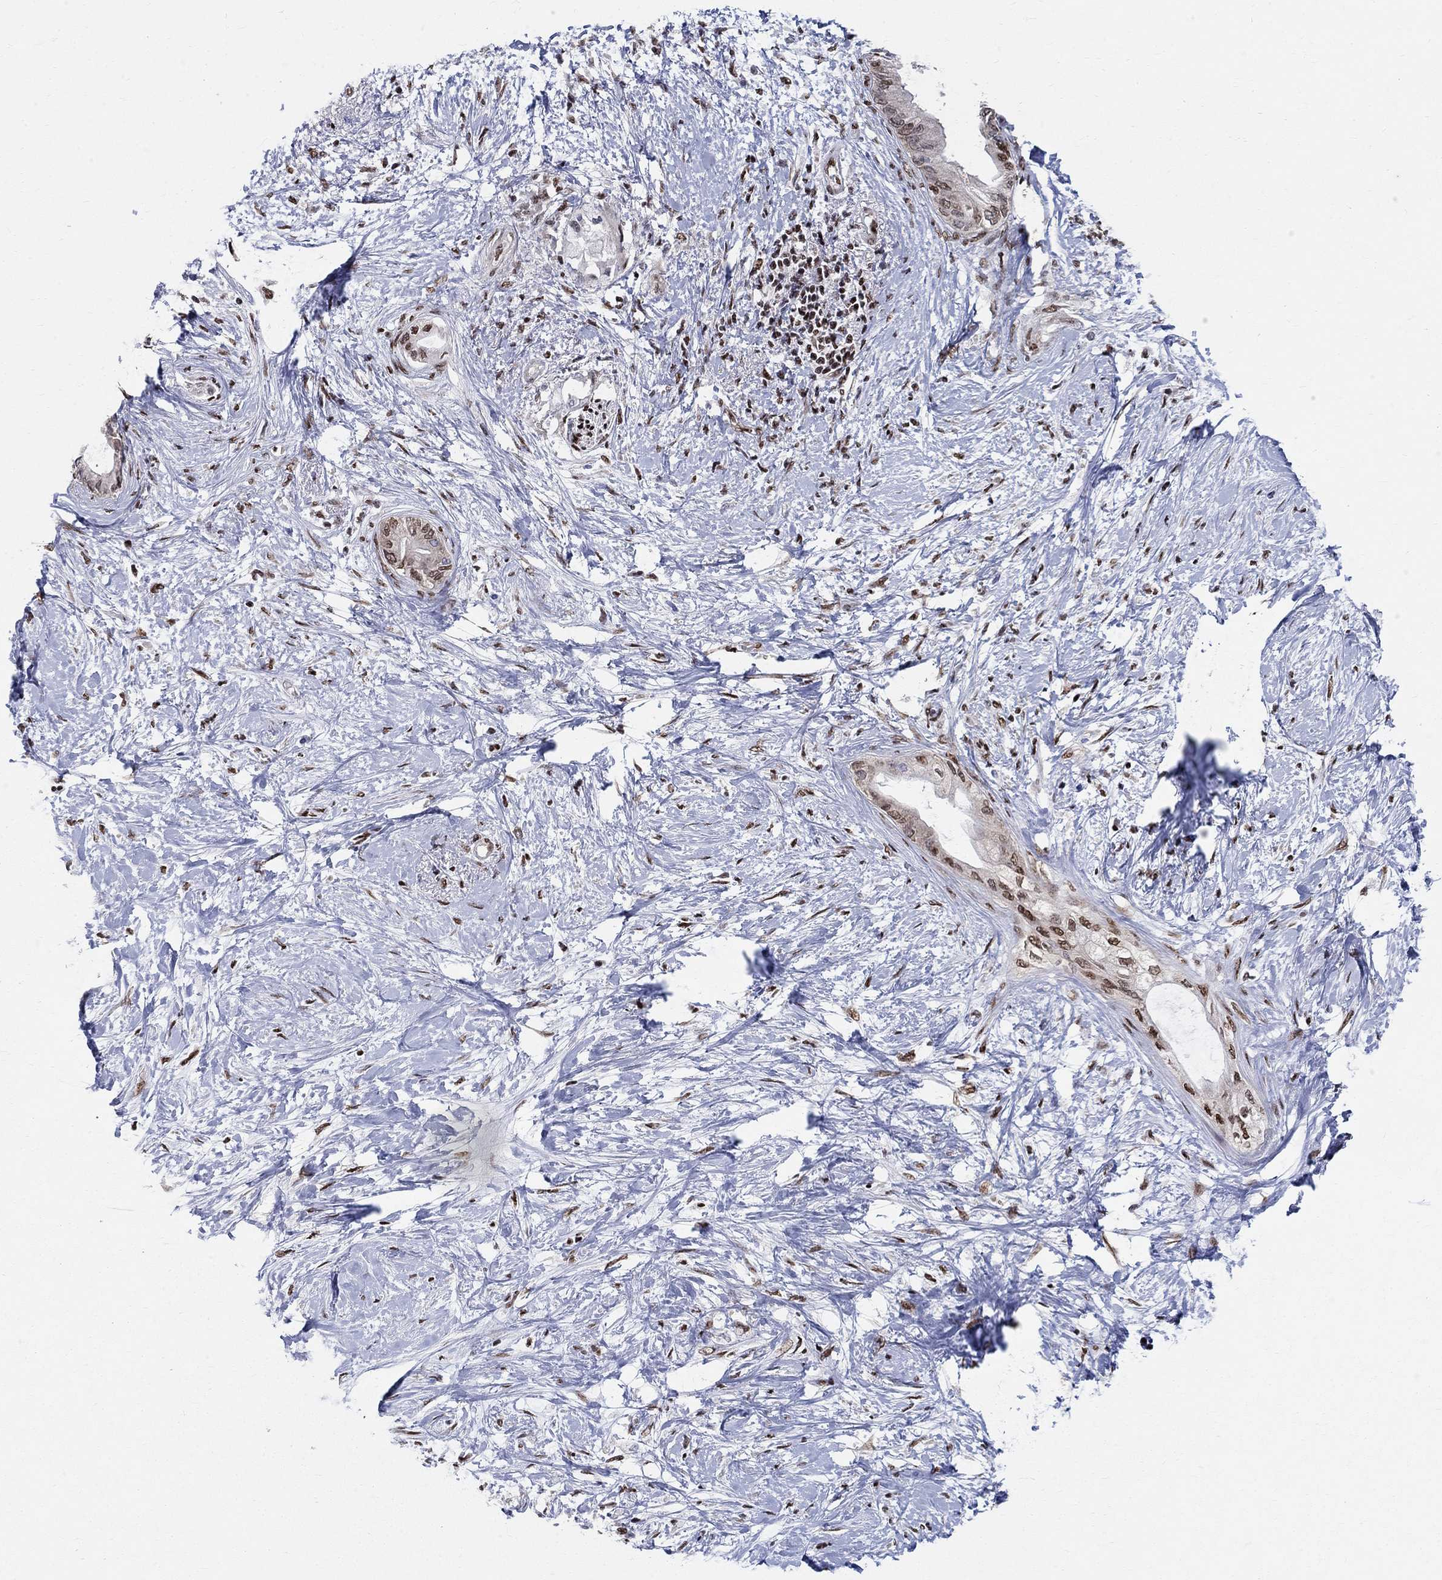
{"staining": {"intensity": "moderate", "quantity": "25%-75%", "location": "nuclear"}, "tissue": "pancreatic cancer", "cell_type": "Tumor cells", "image_type": "cancer", "snomed": [{"axis": "morphology", "description": "Normal tissue, NOS"}, {"axis": "morphology", "description": "Adenocarcinoma, NOS"}, {"axis": "topography", "description": "Pancreas"}, {"axis": "topography", "description": "Duodenum"}], "caption": "Brown immunohistochemical staining in pancreatic cancer (adenocarcinoma) displays moderate nuclear positivity in about 25%-75% of tumor cells. The staining was performed using DAB to visualize the protein expression in brown, while the nuclei were stained in blue with hematoxylin (Magnification: 20x).", "gene": "FBXO16", "patient": {"sex": "female", "age": 60}}